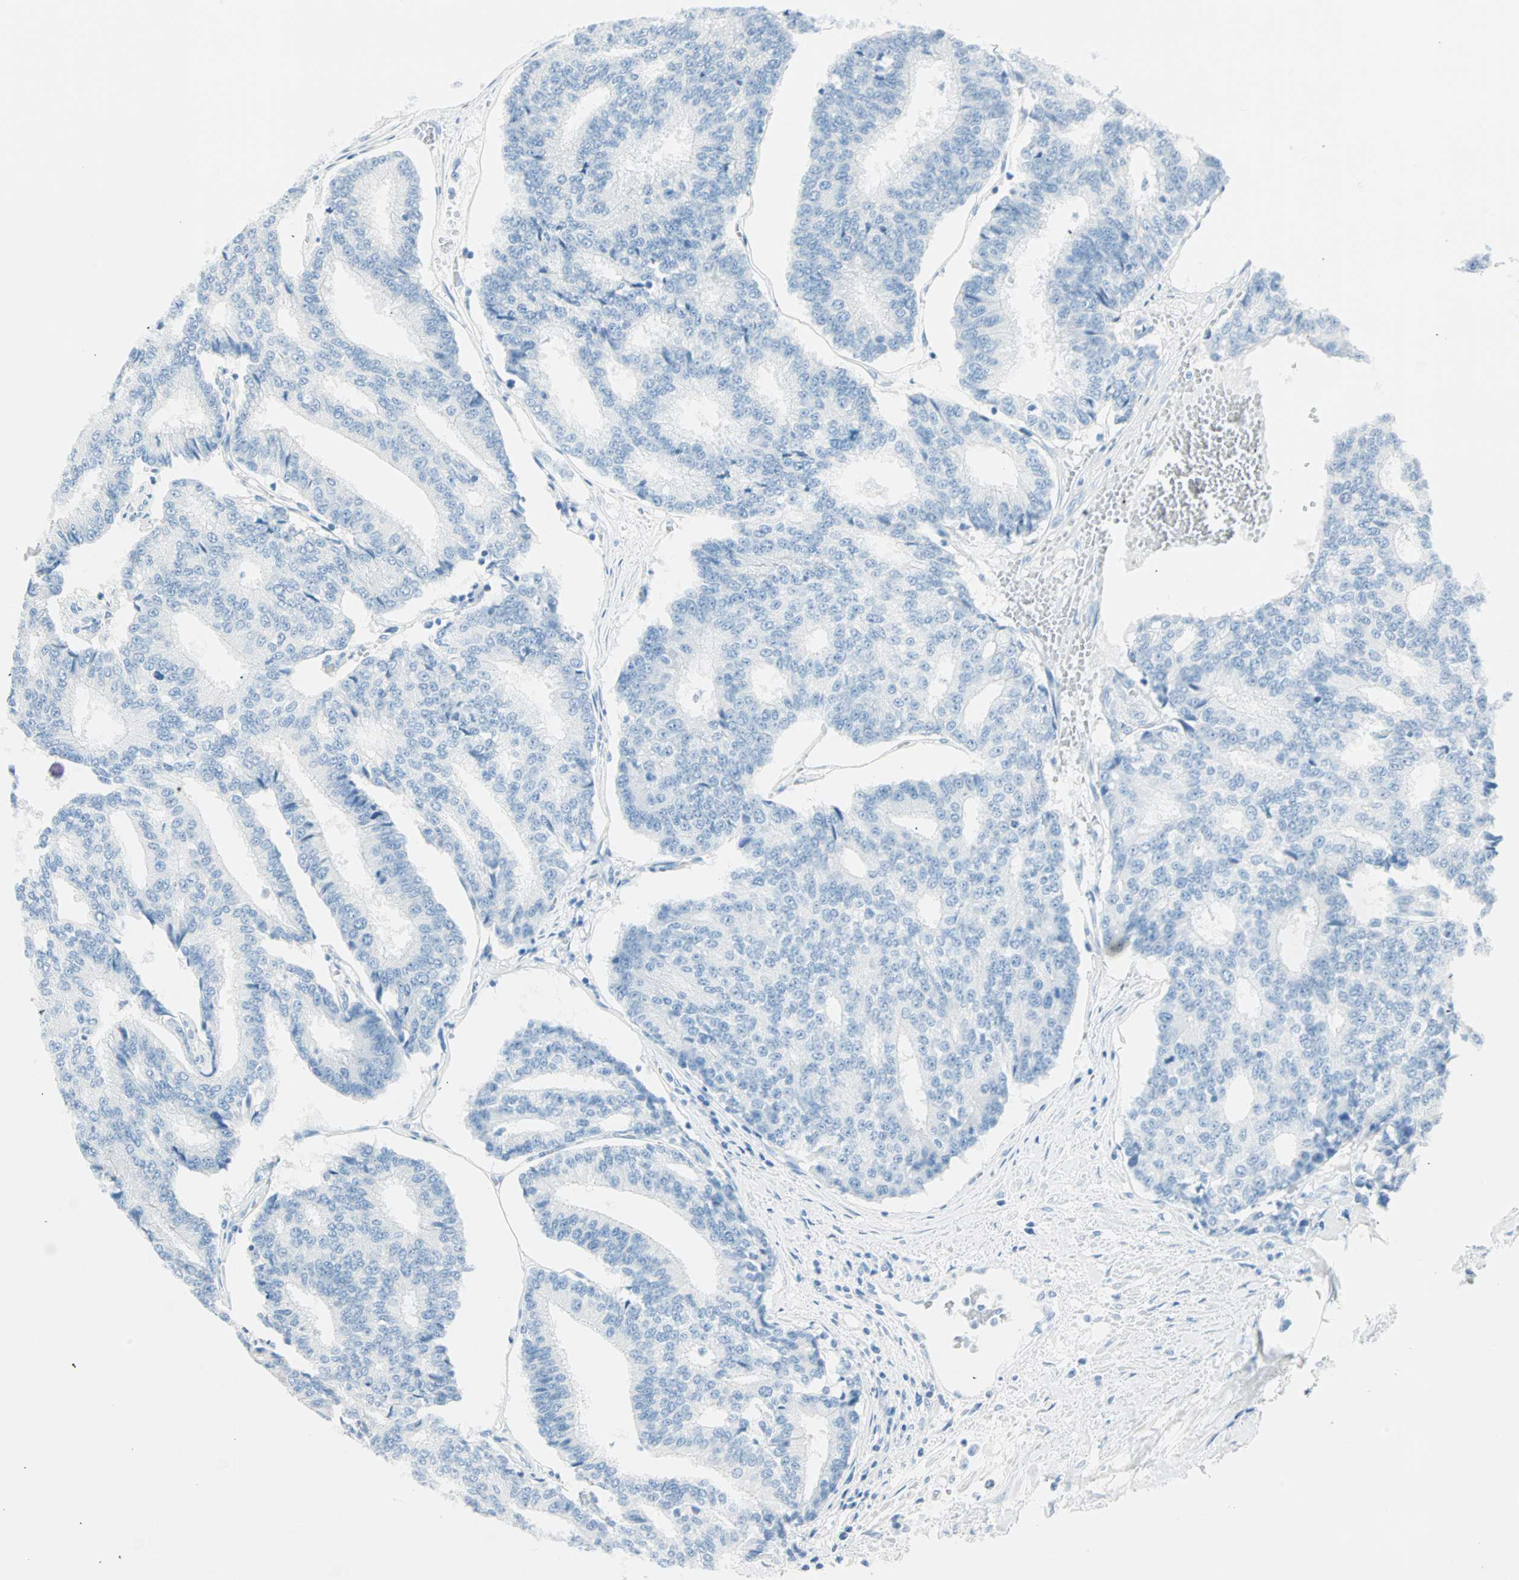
{"staining": {"intensity": "negative", "quantity": "none", "location": "none"}, "tissue": "prostate cancer", "cell_type": "Tumor cells", "image_type": "cancer", "snomed": [{"axis": "morphology", "description": "Adenocarcinoma, High grade"}, {"axis": "topography", "description": "Prostate"}], "caption": "The IHC histopathology image has no significant positivity in tumor cells of prostate cancer (adenocarcinoma (high-grade)) tissue. (DAB immunohistochemistry (IHC) visualized using brightfield microscopy, high magnification).", "gene": "NES", "patient": {"sex": "male", "age": 55}}